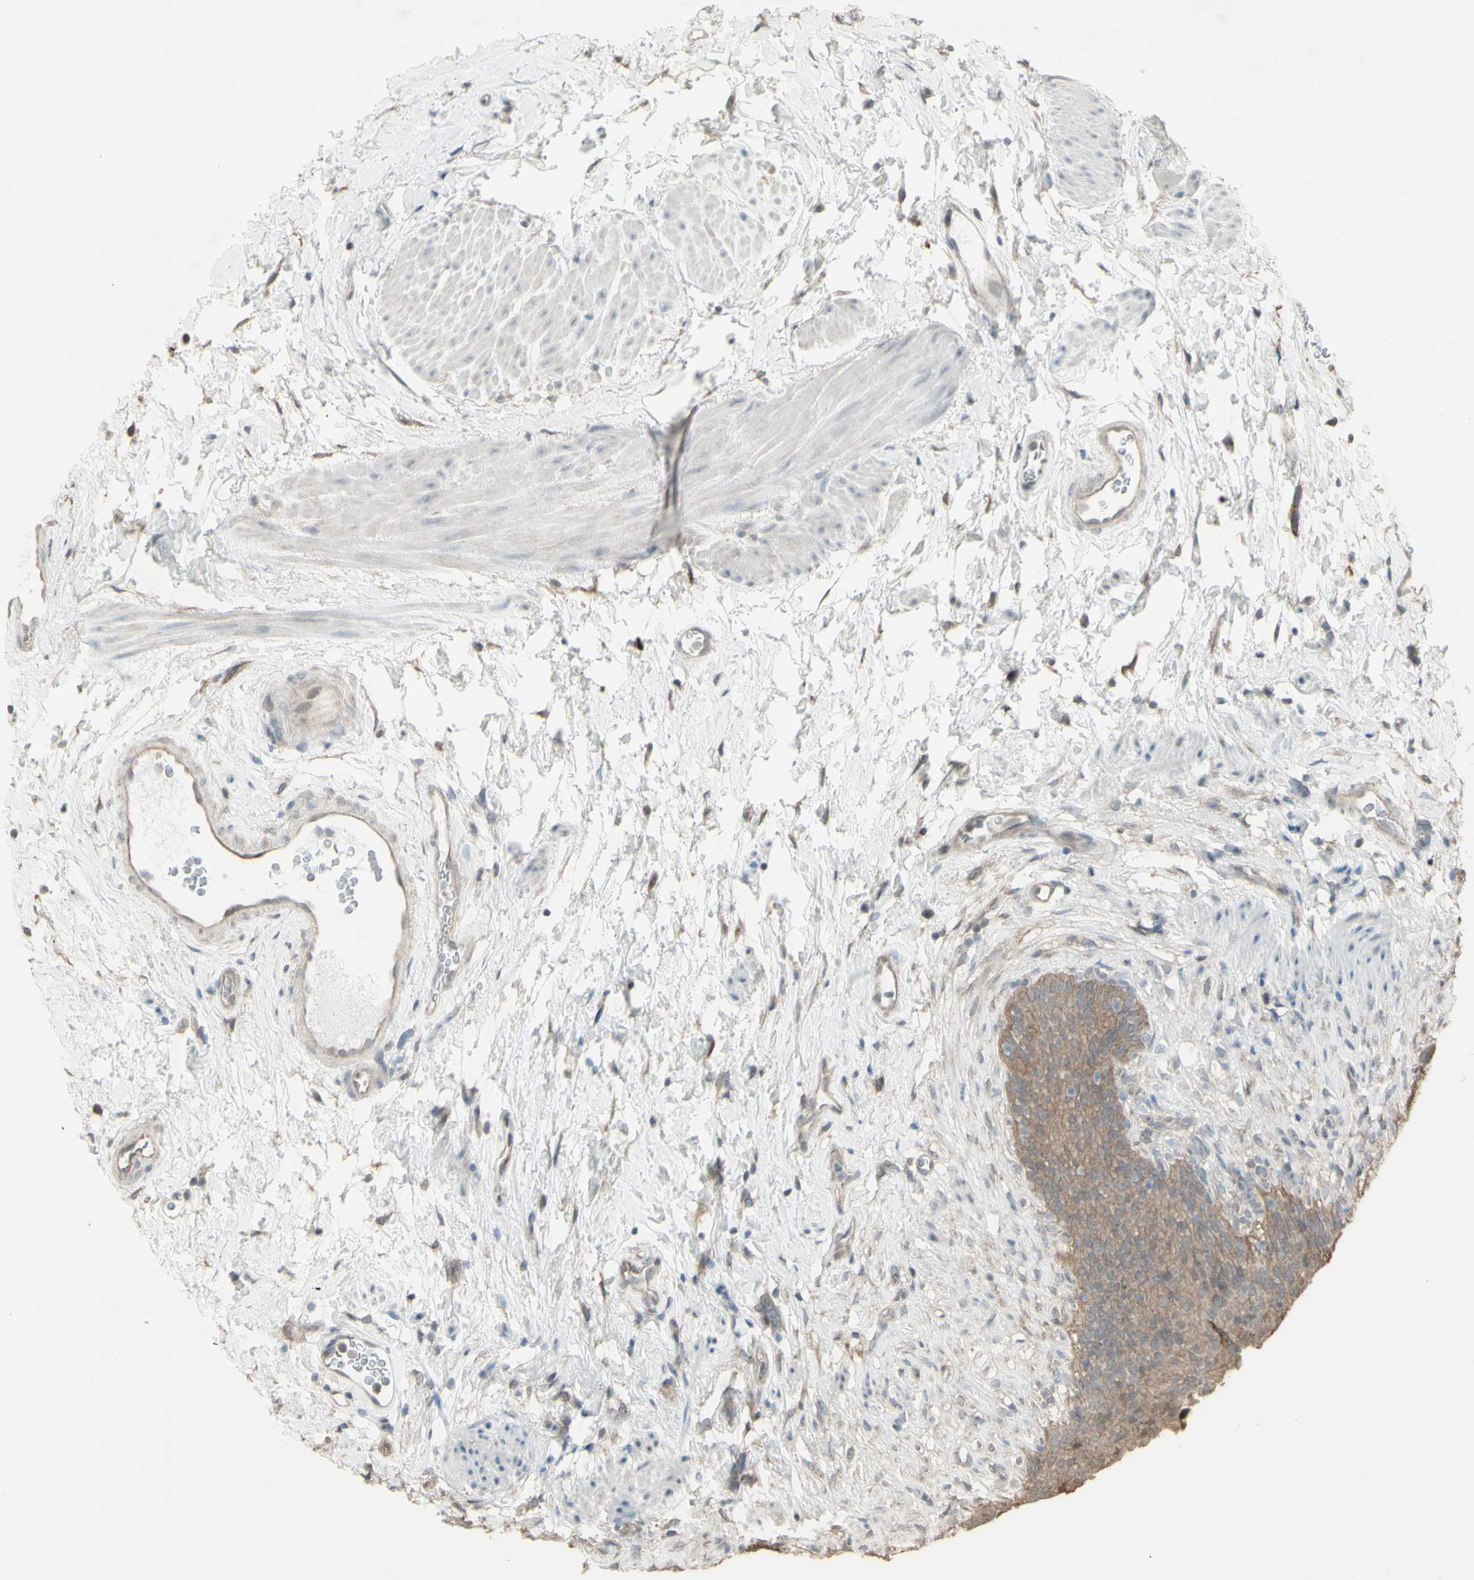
{"staining": {"intensity": "moderate", "quantity": ">75%", "location": "cytoplasmic/membranous"}, "tissue": "urinary bladder", "cell_type": "Urothelial cells", "image_type": "normal", "snomed": [{"axis": "morphology", "description": "Normal tissue, NOS"}, {"axis": "topography", "description": "Urinary bladder"}], "caption": "Moderate cytoplasmic/membranous expression for a protein is identified in about >75% of urothelial cells of benign urinary bladder using IHC.", "gene": "ENSG00000285526", "patient": {"sex": "female", "age": 79}}